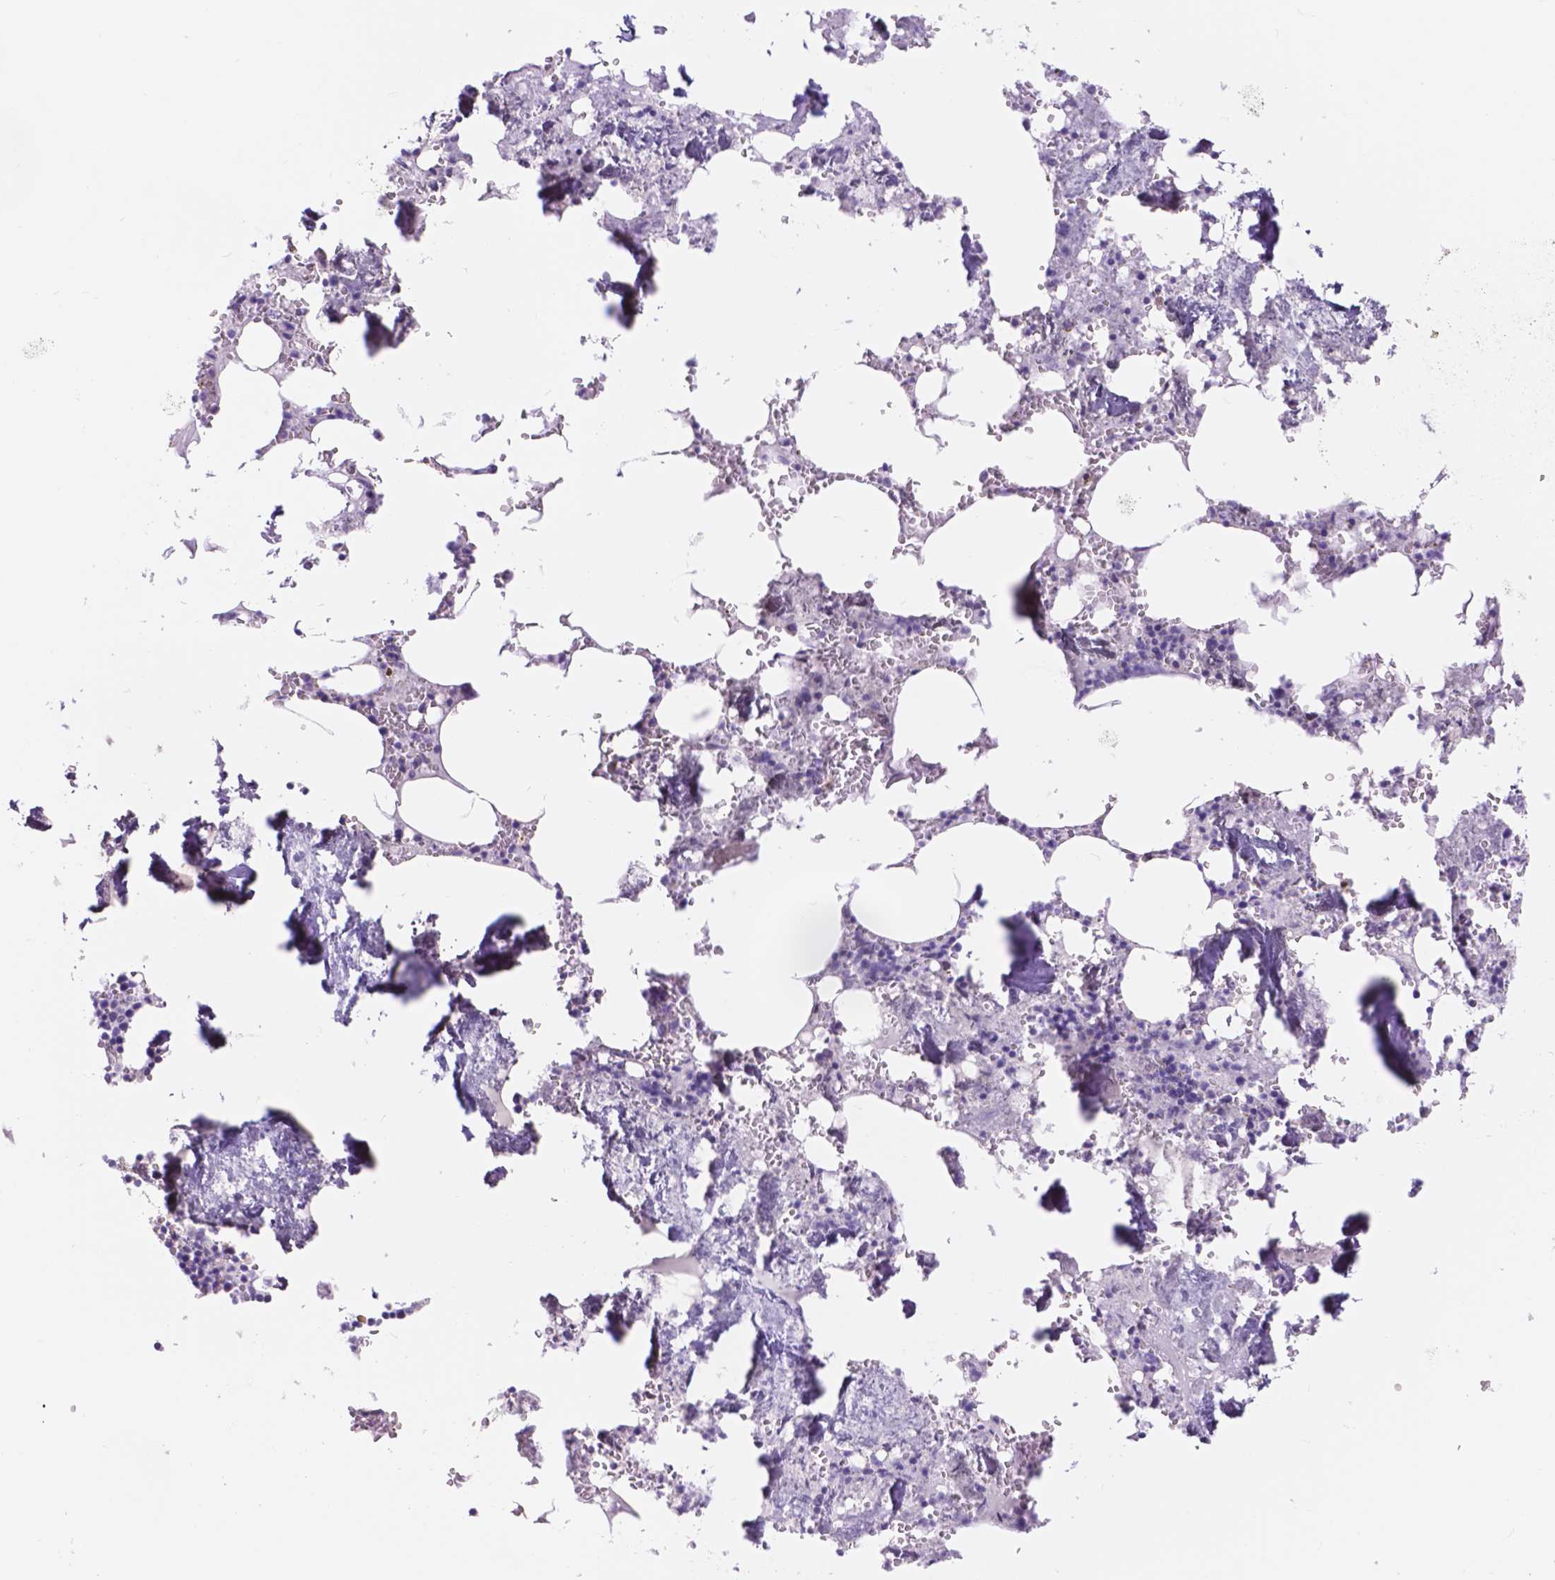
{"staining": {"intensity": "negative", "quantity": "none", "location": "none"}, "tissue": "bone marrow", "cell_type": "Hematopoietic cells", "image_type": "normal", "snomed": [{"axis": "morphology", "description": "Normal tissue, NOS"}, {"axis": "topography", "description": "Bone marrow"}], "caption": "Immunohistochemistry of benign bone marrow demonstrates no staining in hematopoietic cells. Nuclei are stained in blue.", "gene": "DCC", "patient": {"sex": "male", "age": 54}}